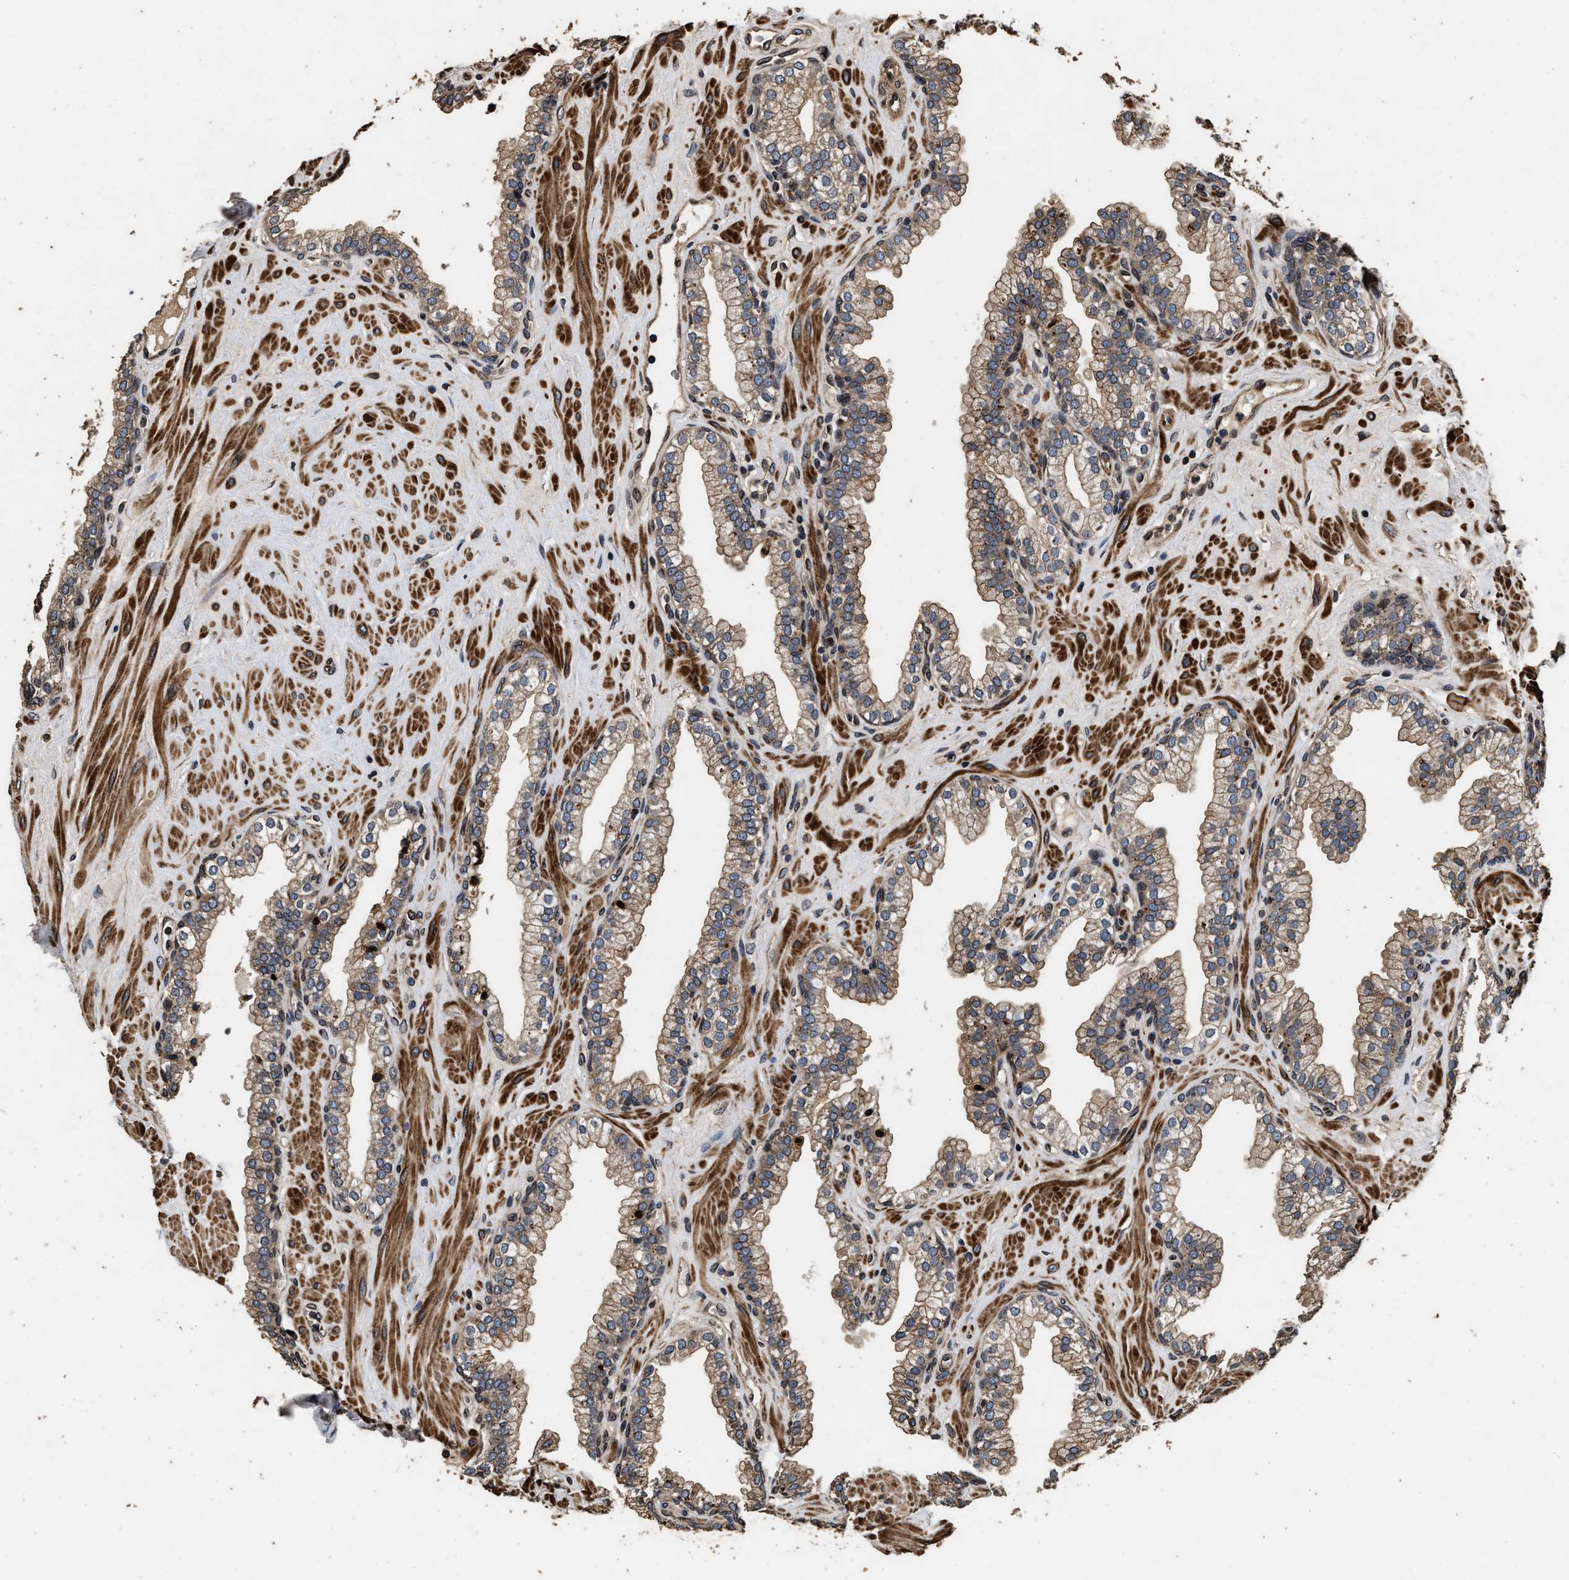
{"staining": {"intensity": "weak", "quantity": ">75%", "location": "cytoplasmic/membranous"}, "tissue": "prostate", "cell_type": "Glandular cells", "image_type": "normal", "snomed": [{"axis": "morphology", "description": "Normal tissue, NOS"}, {"axis": "morphology", "description": "Urothelial carcinoma, Low grade"}, {"axis": "topography", "description": "Urinary bladder"}, {"axis": "topography", "description": "Prostate"}], "caption": "A brown stain shows weak cytoplasmic/membranous staining of a protein in glandular cells of normal prostate.", "gene": "ACCS", "patient": {"sex": "male", "age": 60}}